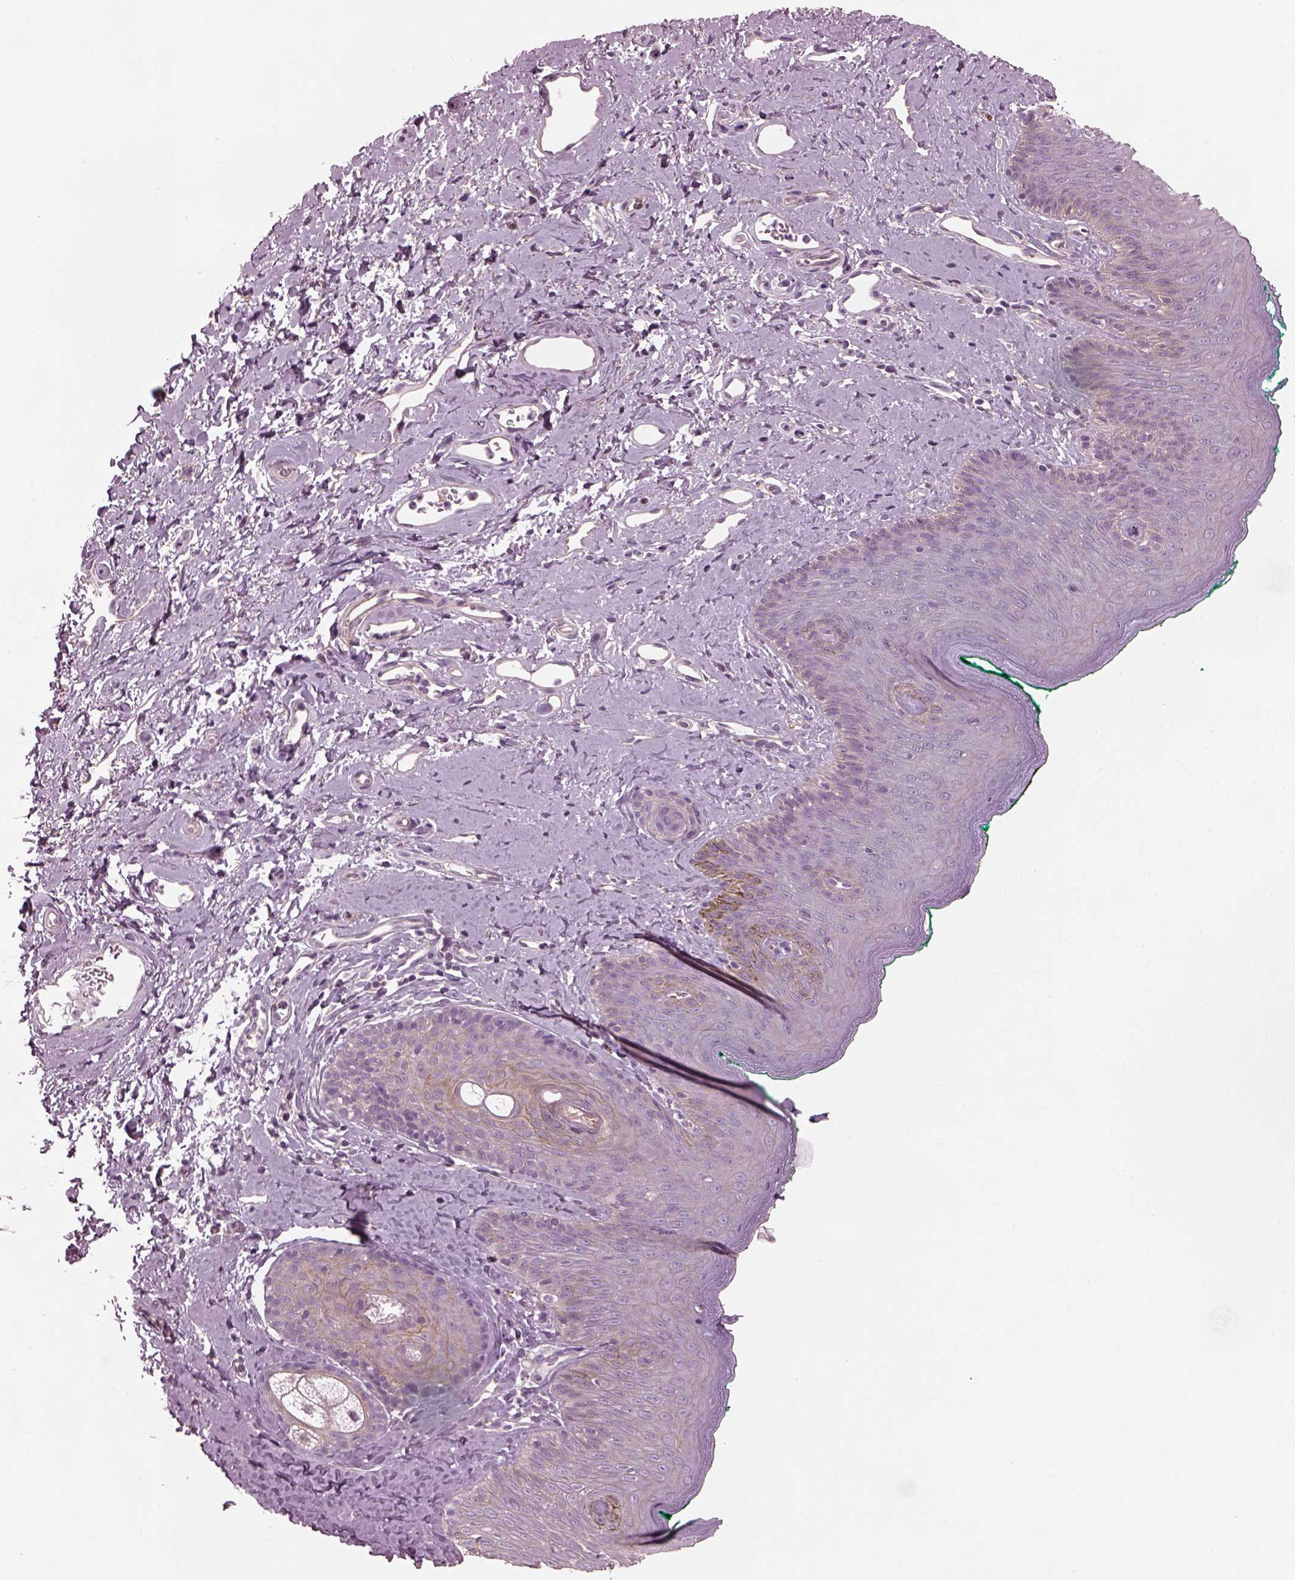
{"staining": {"intensity": "weak", "quantity": "25%-75%", "location": "cytoplasmic/membranous"}, "tissue": "skin", "cell_type": "Epidermal cells", "image_type": "normal", "snomed": [{"axis": "morphology", "description": "Normal tissue, NOS"}, {"axis": "topography", "description": "Vulva"}], "caption": "Weak cytoplasmic/membranous positivity is identified in approximately 25%-75% of epidermal cells in normal skin. (Brightfield microscopy of DAB IHC at high magnification).", "gene": "ODAD1", "patient": {"sex": "female", "age": 66}}